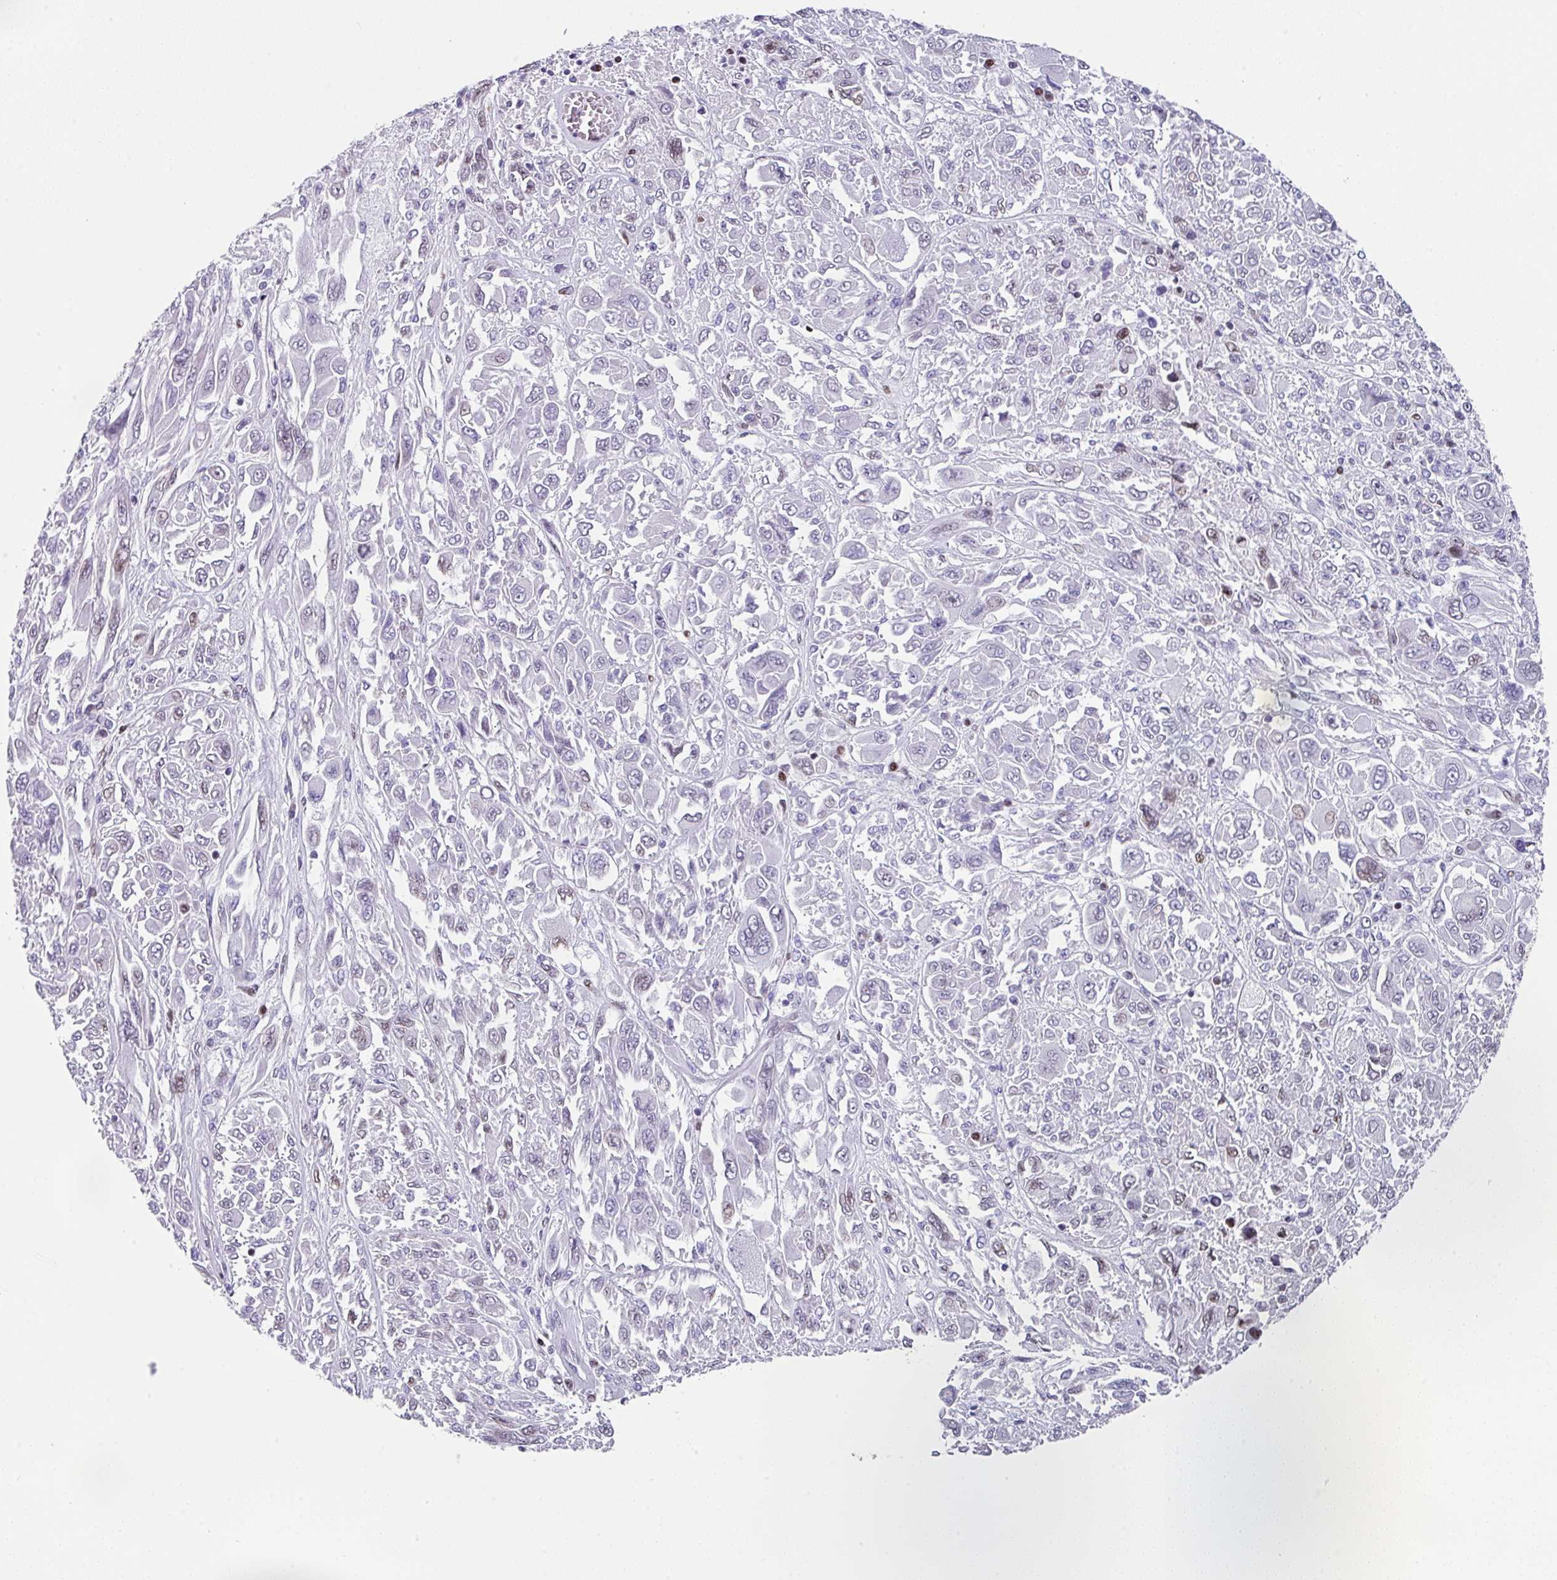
{"staining": {"intensity": "moderate", "quantity": "<25%", "location": "nuclear"}, "tissue": "melanoma", "cell_type": "Tumor cells", "image_type": "cancer", "snomed": [{"axis": "morphology", "description": "Malignant melanoma, NOS"}, {"axis": "topography", "description": "Skin"}], "caption": "This micrograph demonstrates IHC staining of human malignant melanoma, with low moderate nuclear expression in approximately <25% of tumor cells.", "gene": "TCF3", "patient": {"sex": "female", "age": 91}}